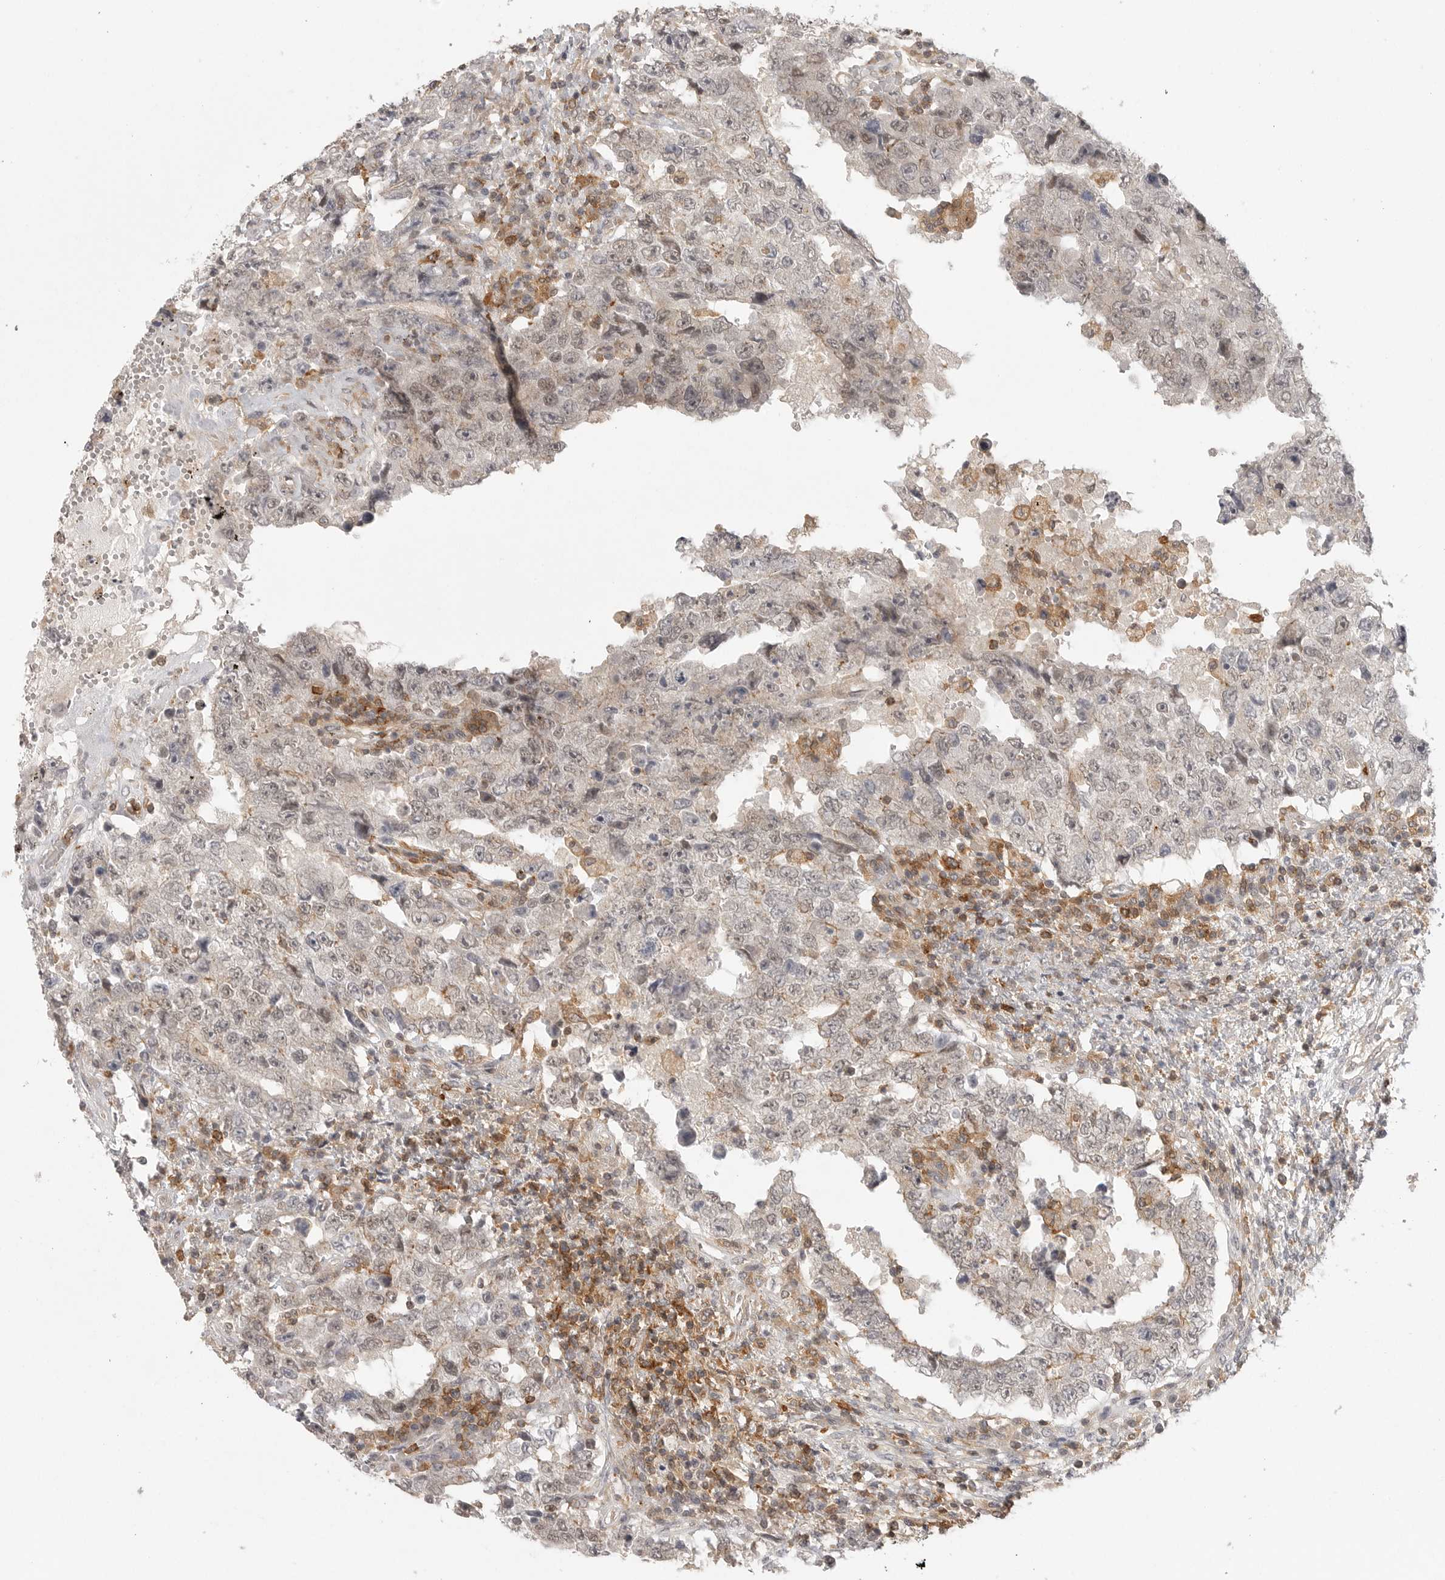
{"staining": {"intensity": "weak", "quantity": "<25%", "location": "nuclear"}, "tissue": "testis cancer", "cell_type": "Tumor cells", "image_type": "cancer", "snomed": [{"axis": "morphology", "description": "Carcinoma, Embryonal, NOS"}, {"axis": "topography", "description": "Testis"}], "caption": "A high-resolution image shows immunohistochemistry (IHC) staining of embryonal carcinoma (testis), which shows no significant expression in tumor cells.", "gene": "DBNL", "patient": {"sex": "male", "age": 26}}